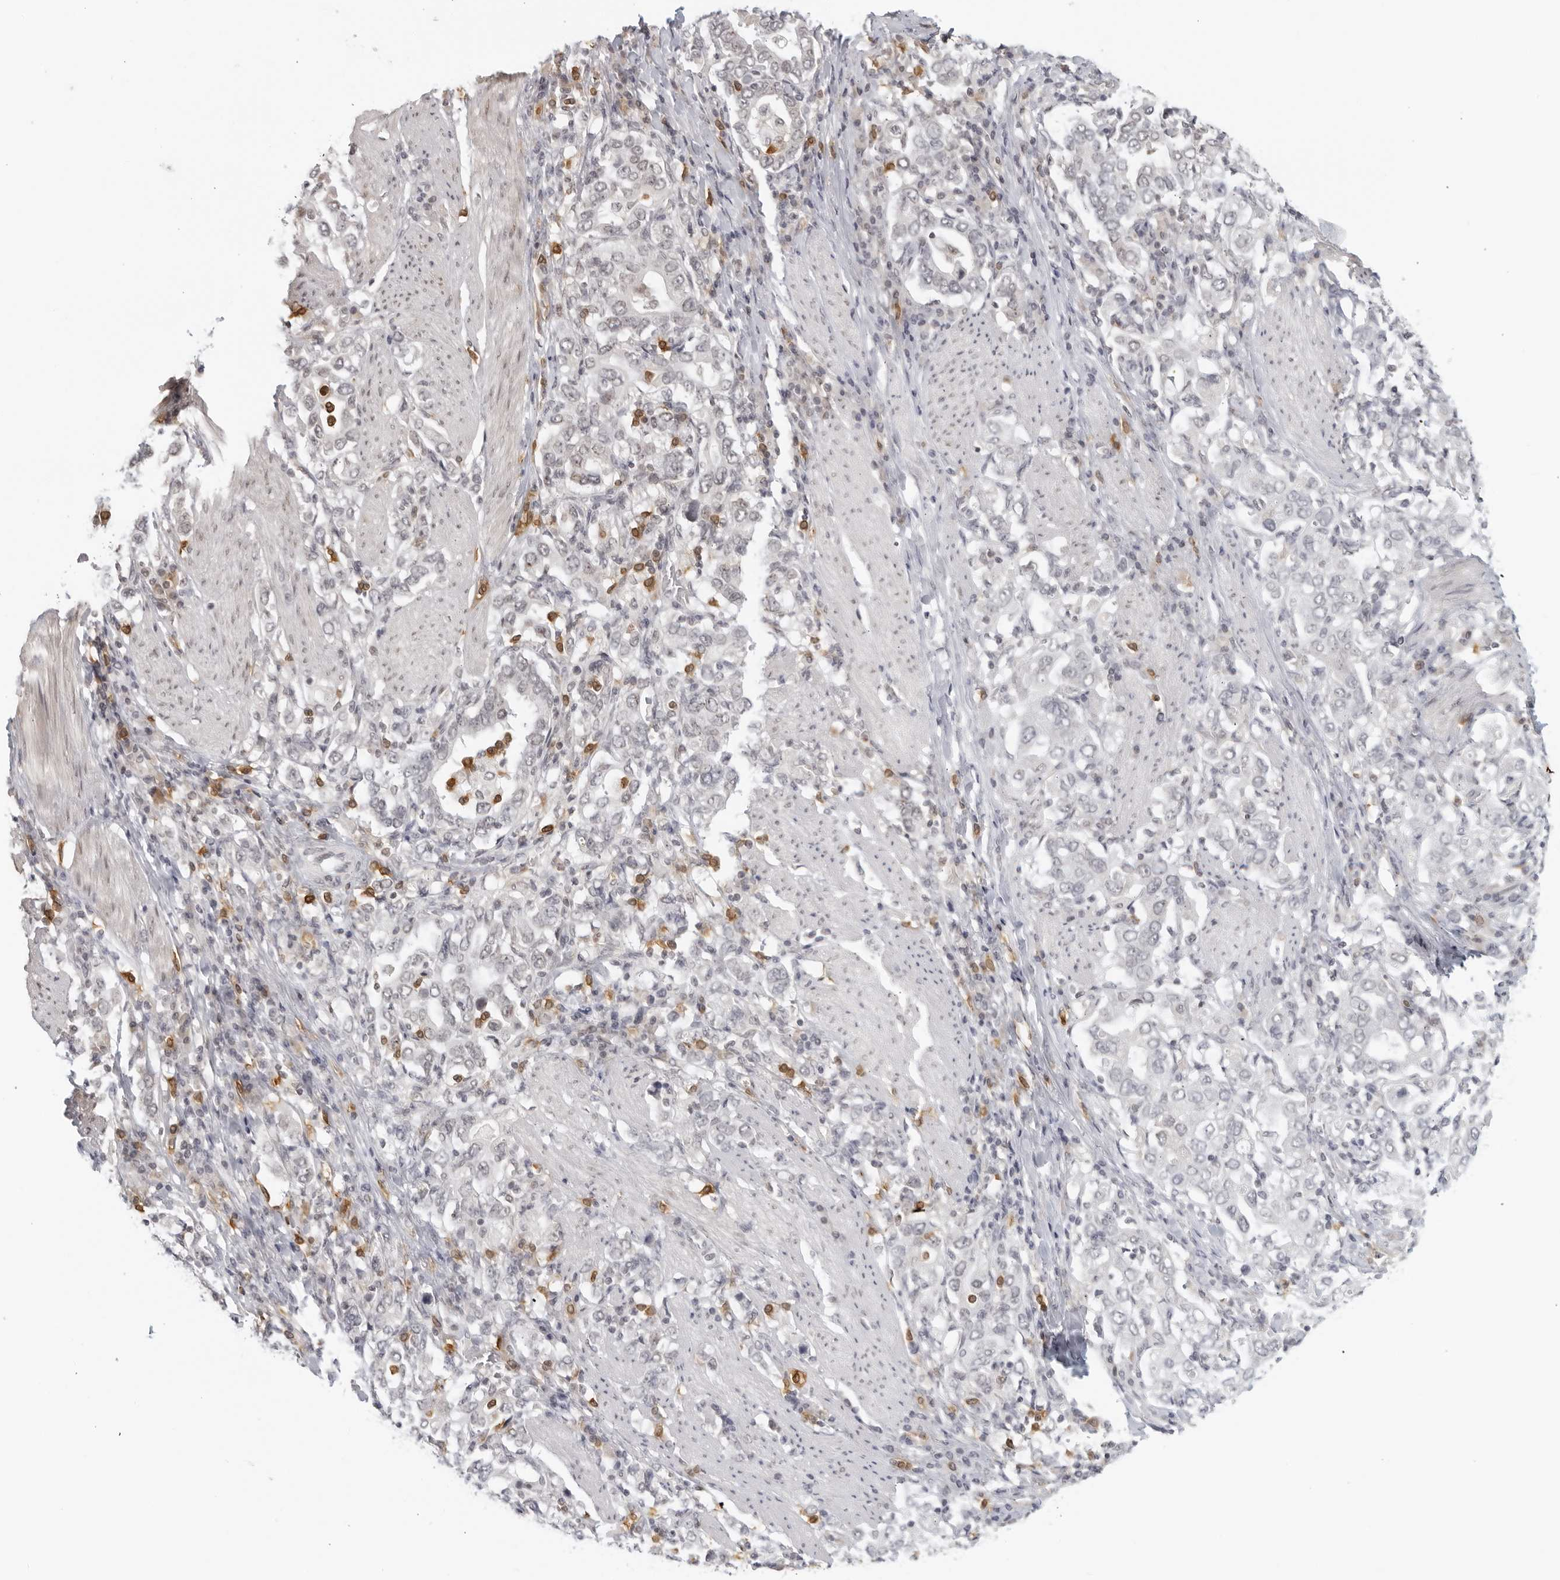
{"staining": {"intensity": "negative", "quantity": "none", "location": "none"}, "tissue": "stomach cancer", "cell_type": "Tumor cells", "image_type": "cancer", "snomed": [{"axis": "morphology", "description": "Adenocarcinoma, NOS"}, {"axis": "topography", "description": "Stomach, upper"}], "caption": "This image is of stomach adenocarcinoma stained with IHC to label a protein in brown with the nuclei are counter-stained blue. There is no staining in tumor cells. The staining was performed using DAB (3,3'-diaminobenzidine) to visualize the protein expression in brown, while the nuclei were stained in blue with hematoxylin (Magnification: 20x).", "gene": "RAB11FIP3", "patient": {"sex": "male", "age": 62}}